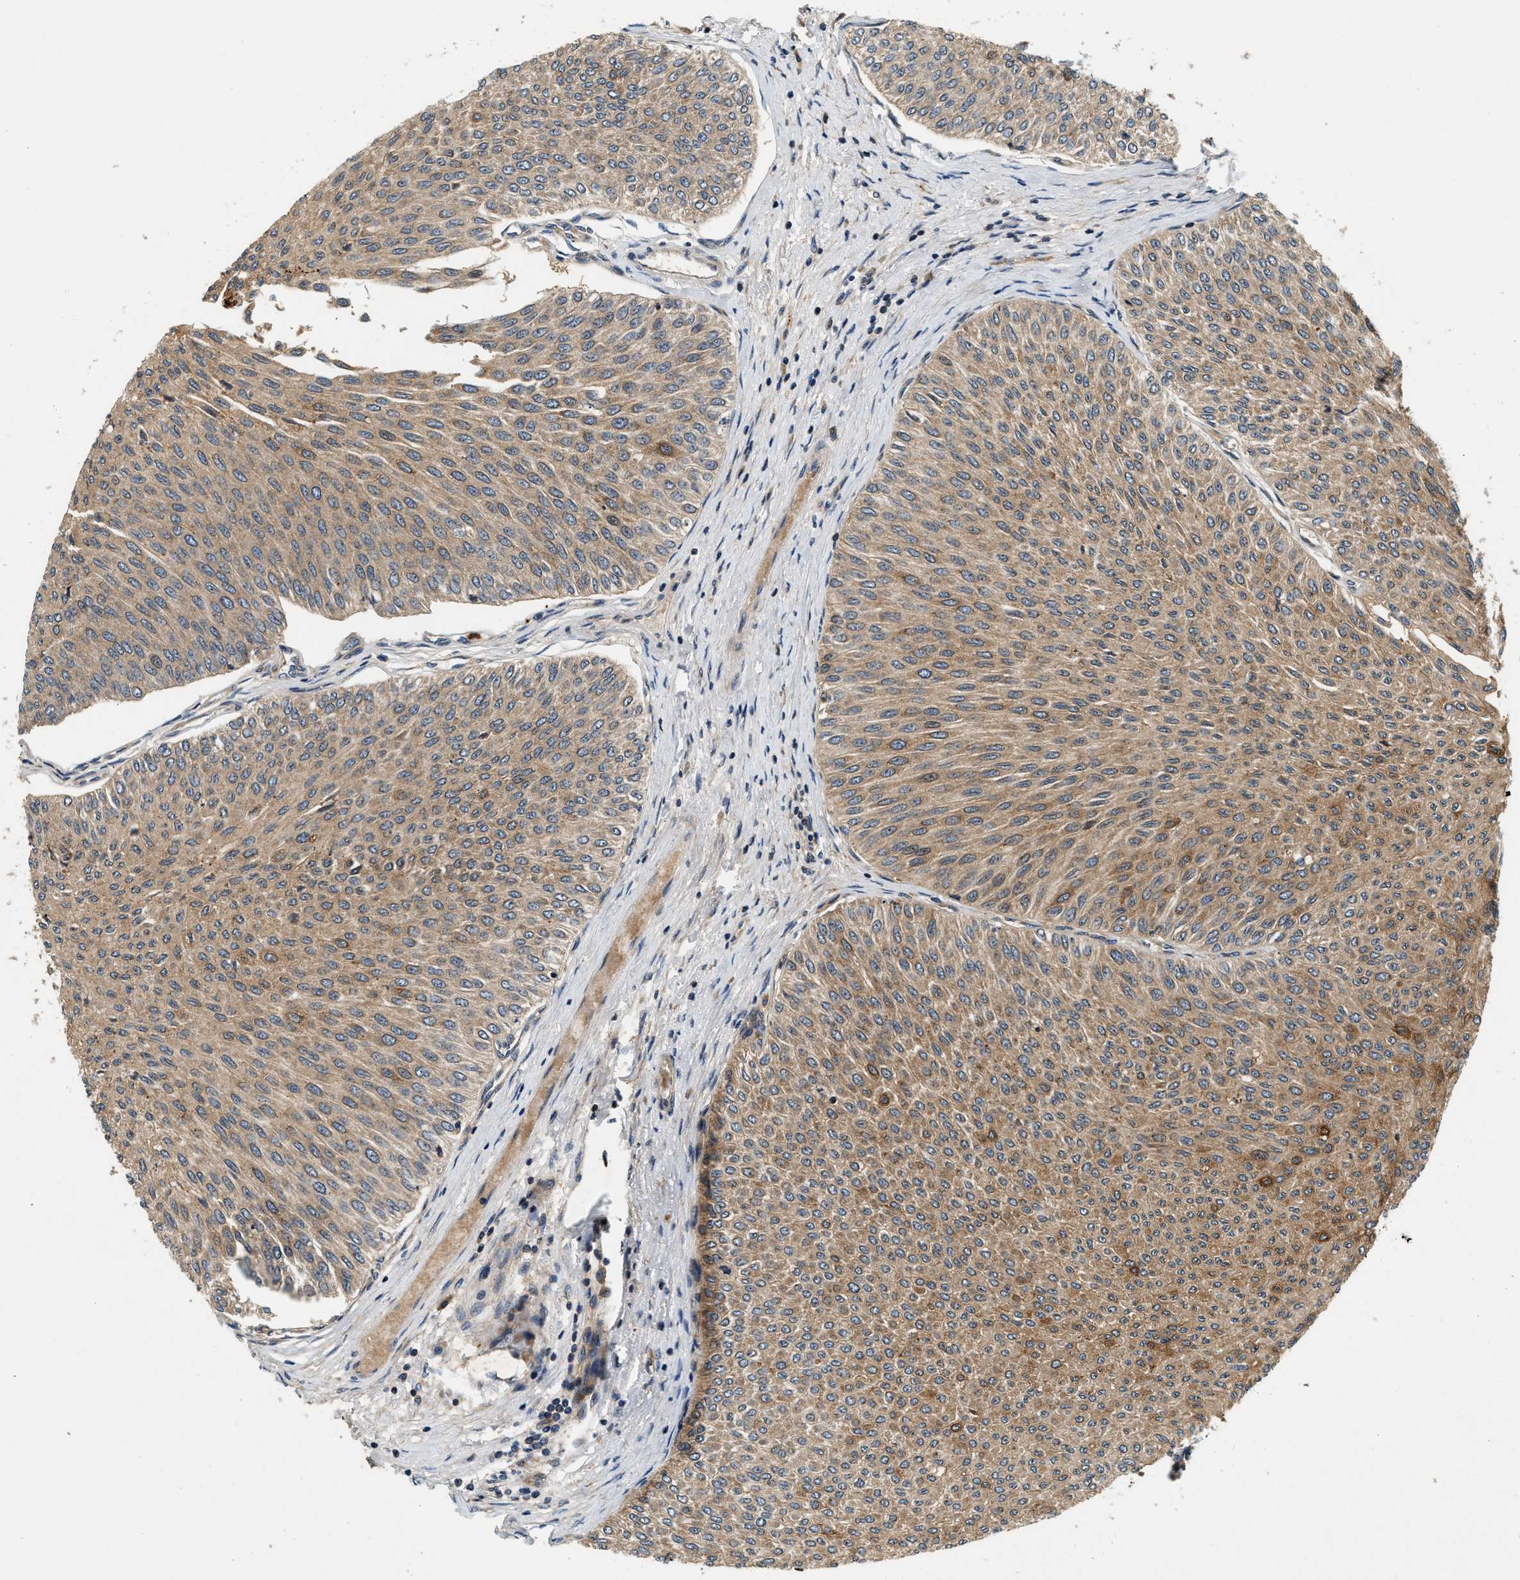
{"staining": {"intensity": "moderate", "quantity": ">75%", "location": "cytoplasmic/membranous"}, "tissue": "urothelial cancer", "cell_type": "Tumor cells", "image_type": "cancer", "snomed": [{"axis": "morphology", "description": "Urothelial carcinoma, Low grade"}, {"axis": "topography", "description": "Urinary bladder"}], "caption": "Immunohistochemical staining of low-grade urothelial carcinoma displays moderate cytoplasmic/membranous protein staining in about >75% of tumor cells. The staining was performed using DAB (3,3'-diaminobenzidine), with brown indicating positive protein expression. Nuclei are stained blue with hematoxylin.", "gene": "SAMD9", "patient": {"sex": "male", "age": 78}}